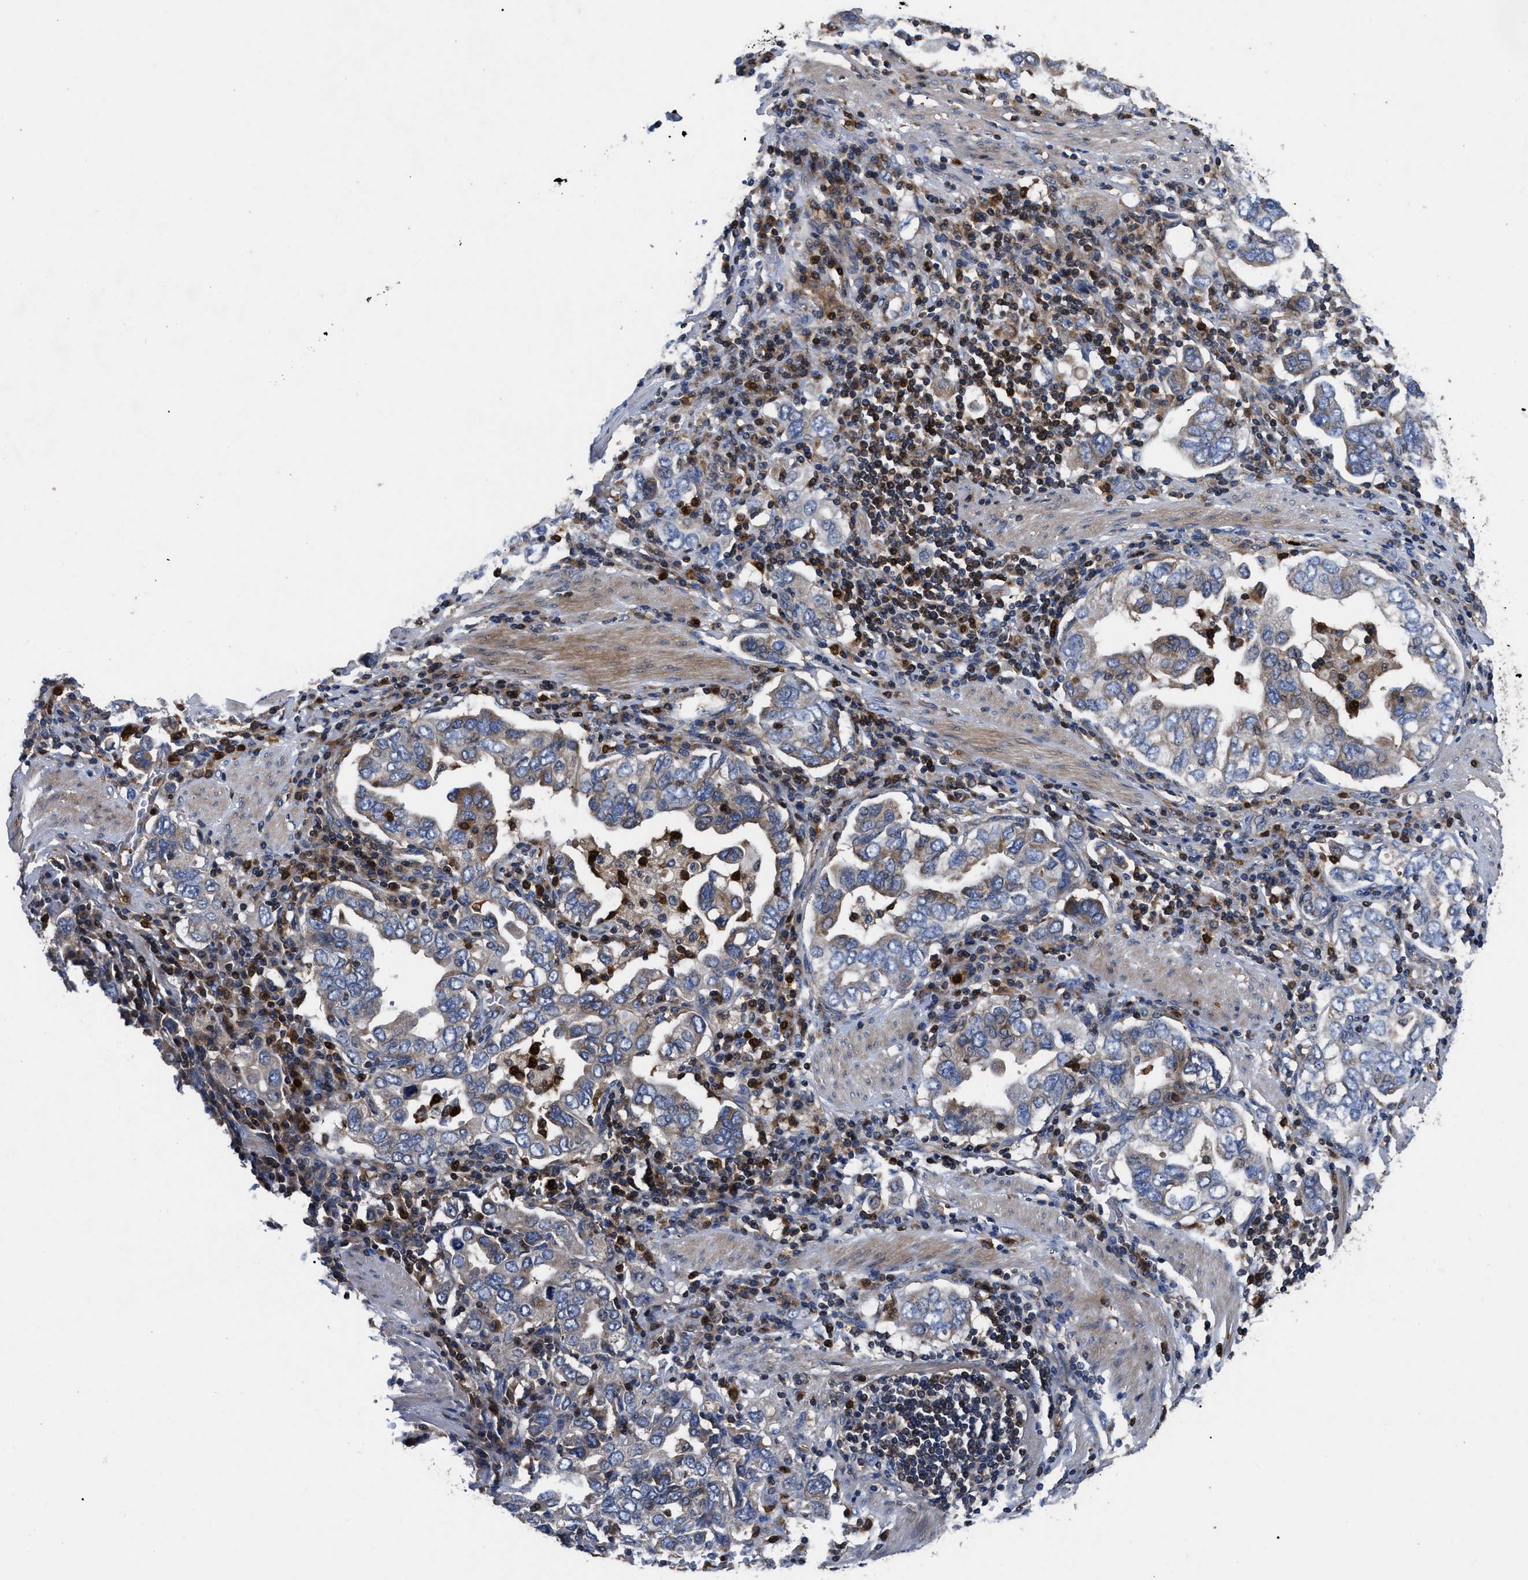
{"staining": {"intensity": "weak", "quantity": "25%-75%", "location": "cytoplasmic/membranous"}, "tissue": "stomach cancer", "cell_type": "Tumor cells", "image_type": "cancer", "snomed": [{"axis": "morphology", "description": "Adenocarcinoma, NOS"}, {"axis": "topography", "description": "Stomach, upper"}], "caption": "Immunohistochemical staining of stomach cancer (adenocarcinoma) shows weak cytoplasmic/membranous protein expression in approximately 25%-75% of tumor cells.", "gene": "YBEY", "patient": {"sex": "male", "age": 62}}